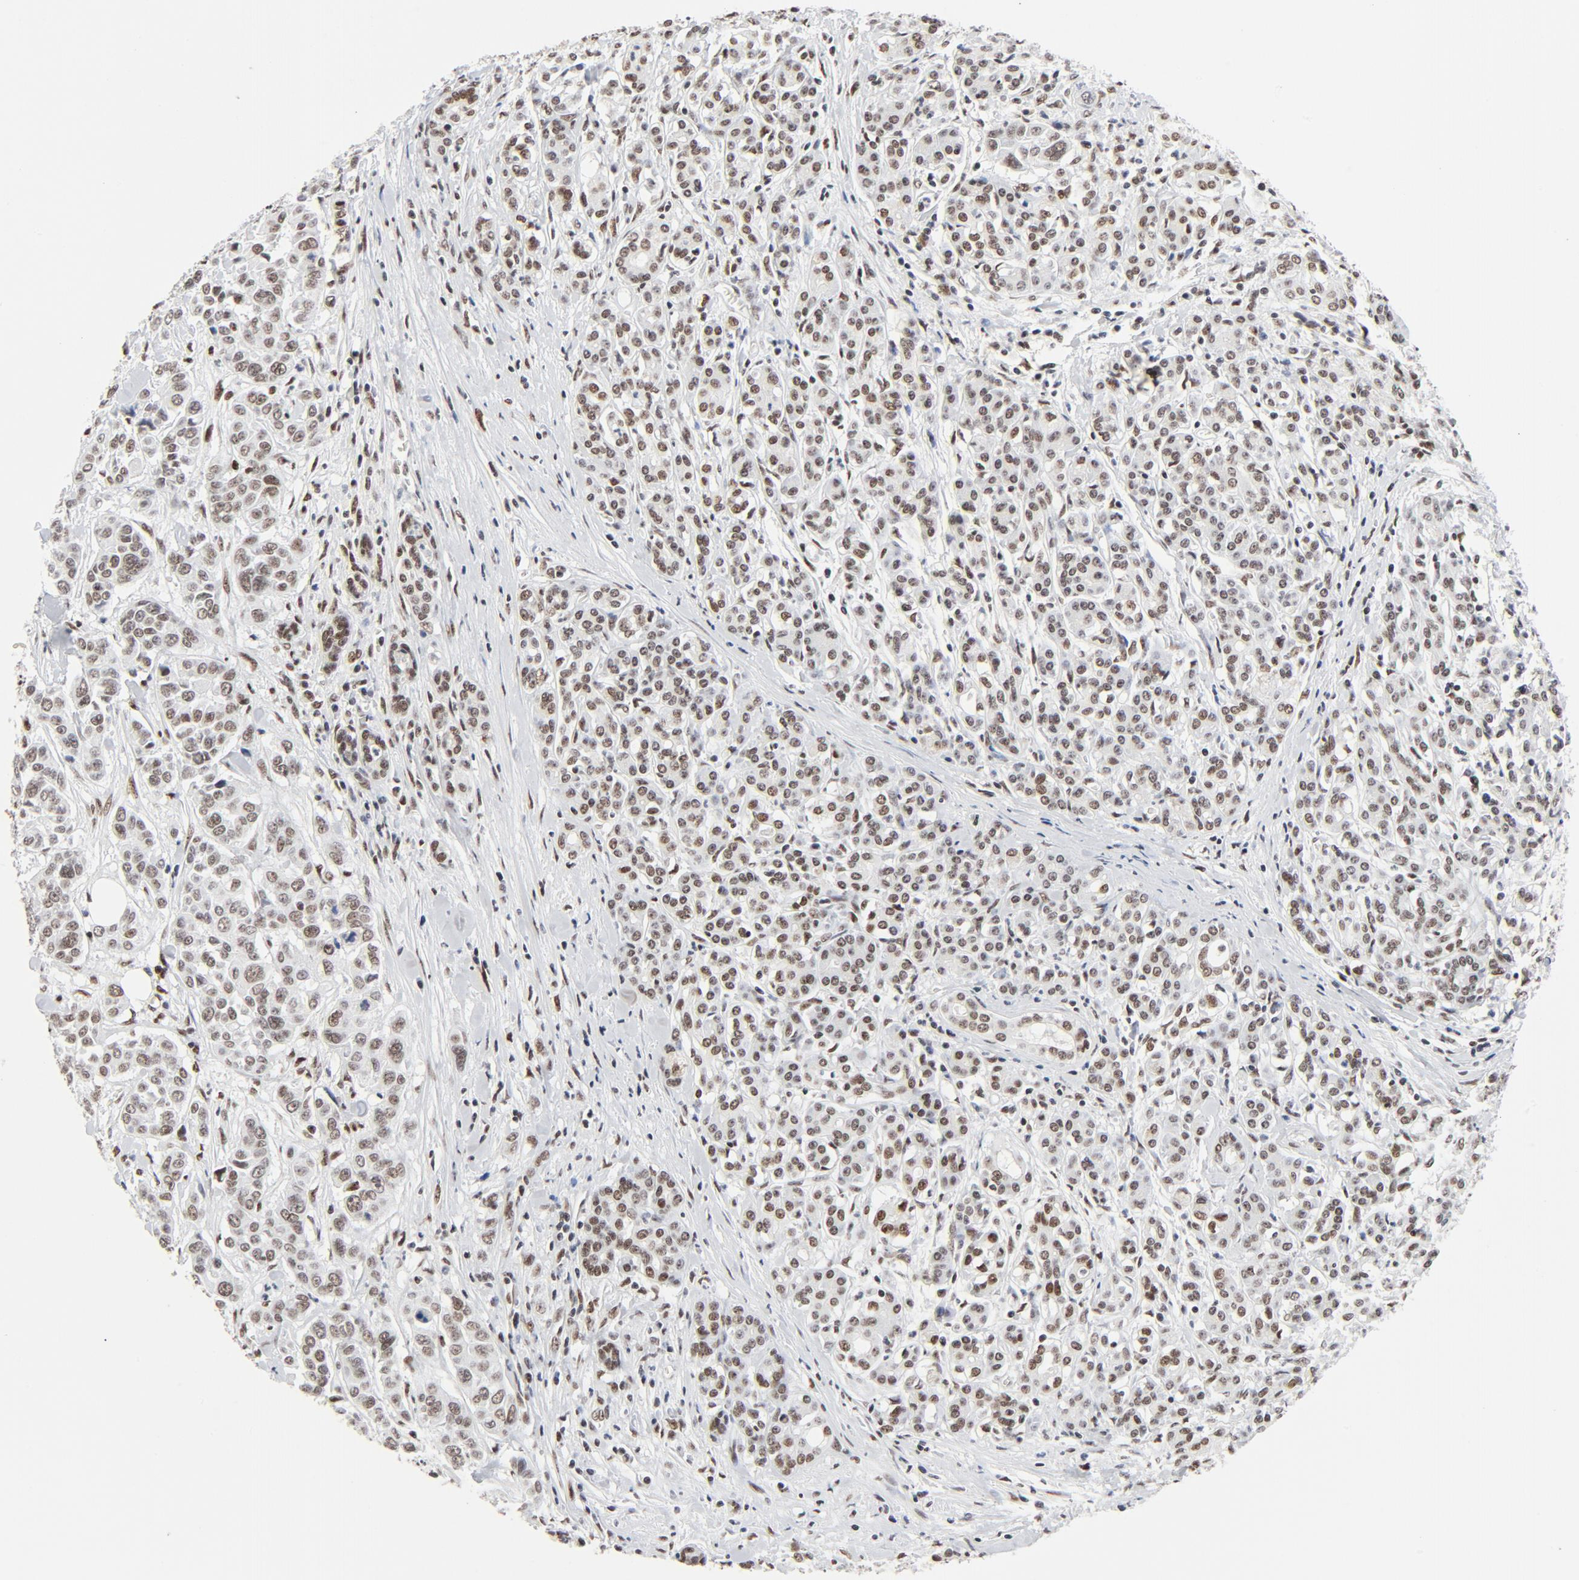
{"staining": {"intensity": "moderate", "quantity": ">75%", "location": "nuclear"}, "tissue": "pancreatic cancer", "cell_type": "Tumor cells", "image_type": "cancer", "snomed": [{"axis": "morphology", "description": "Adenocarcinoma, NOS"}, {"axis": "topography", "description": "Pancreas"}], "caption": "Protein expression analysis of human pancreatic cancer (adenocarcinoma) reveals moderate nuclear positivity in approximately >75% of tumor cells.", "gene": "GTF2H1", "patient": {"sex": "female", "age": 52}}